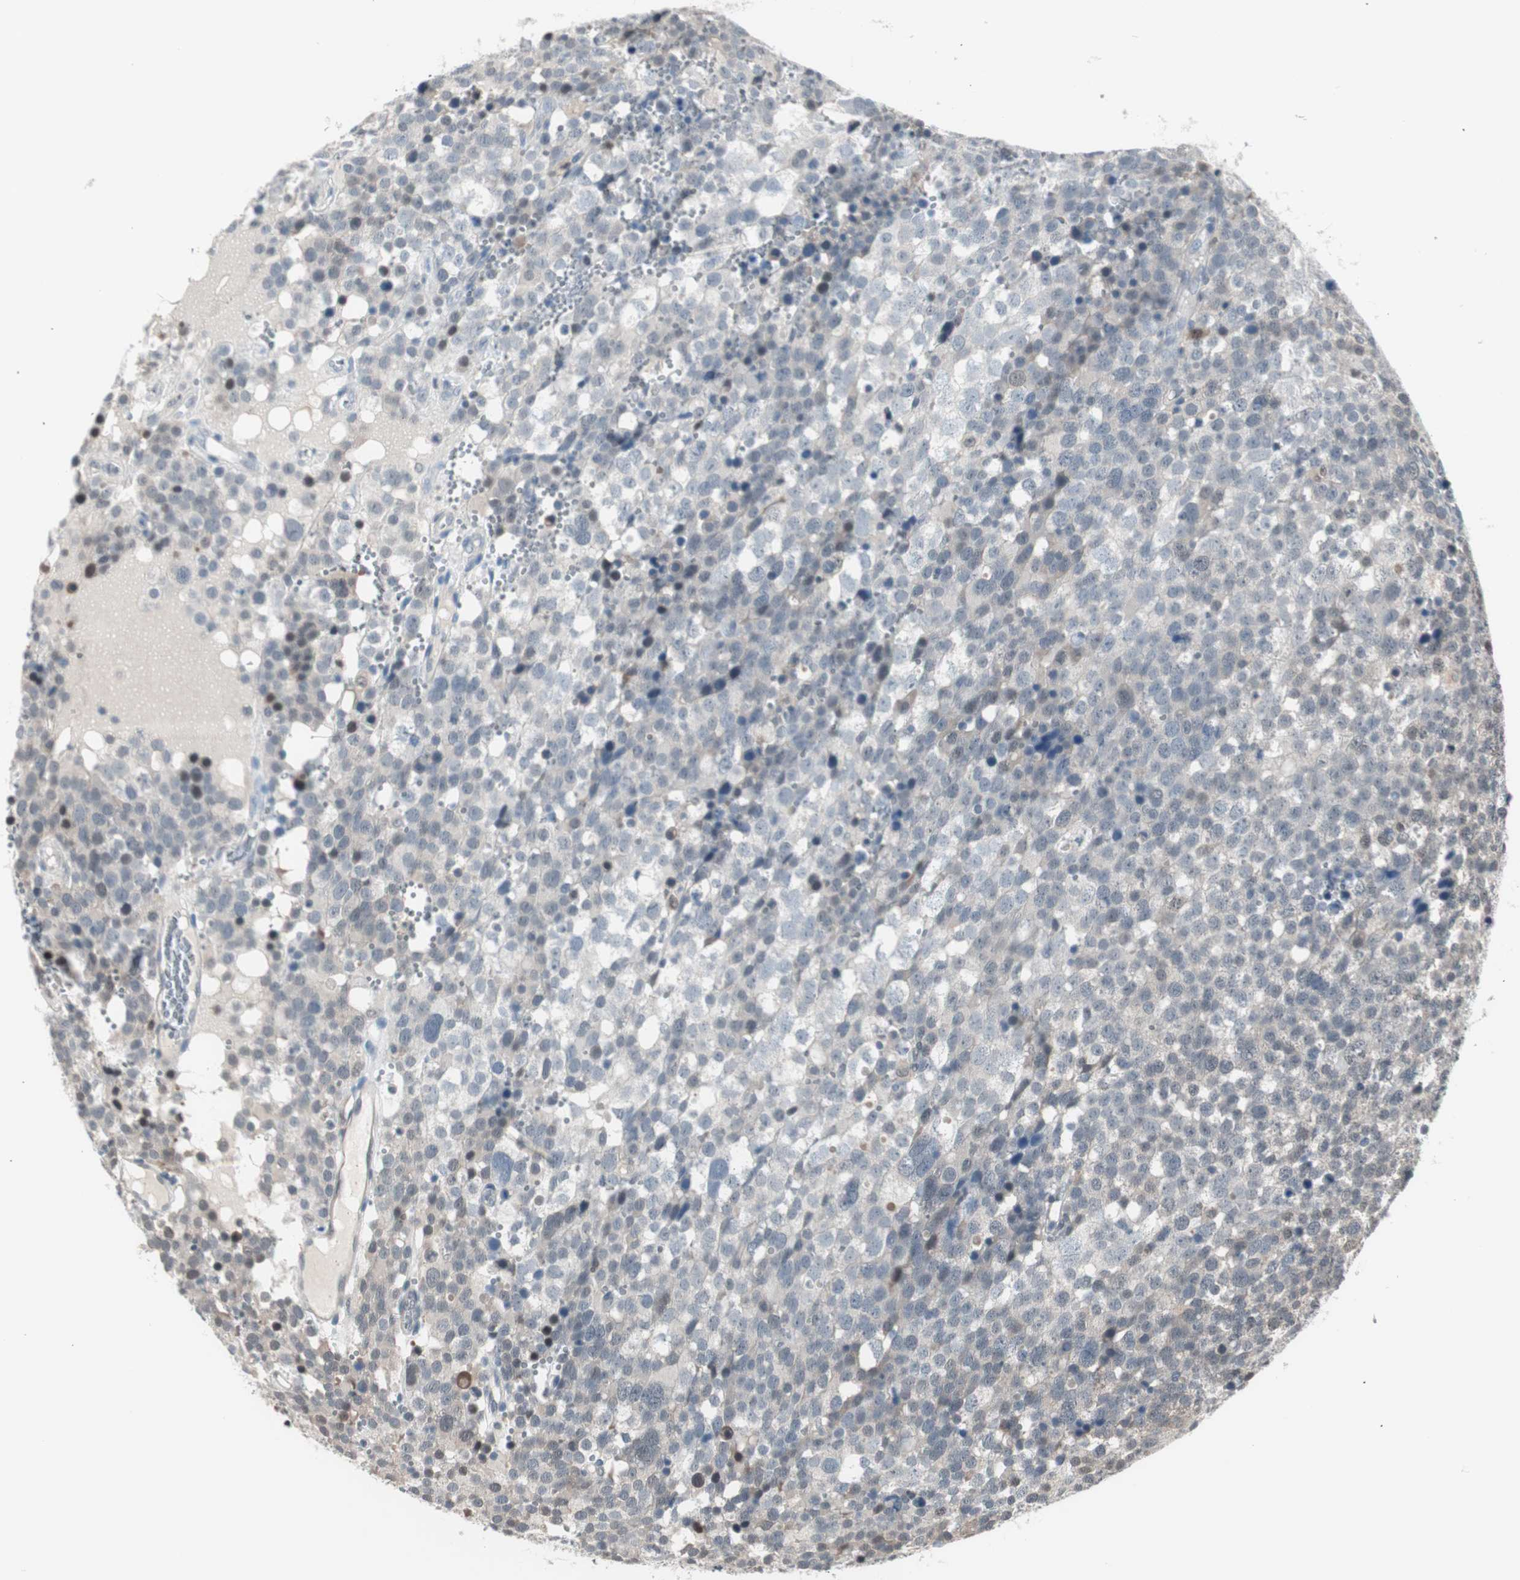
{"staining": {"intensity": "weak", "quantity": "25%-75%", "location": "cytoplasmic/membranous"}, "tissue": "testis cancer", "cell_type": "Tumor cells", "image_type": "cancer", "snomed": [{"axis": "morphology", "description": "Seminoma, NOS"}, {"axis": "topography", "description": "Testis"}], "caption": "Immunohistochemical staining of seminoma (testis) exhibits low levels of weak cytoplasmic/membranous protein expression in about 25%-75% of tumor cells. The protein is shown in brown color, while the nuclei are stained blue.", "gene": "LONP2", "patient": {"sex": "male", "age": 71}}